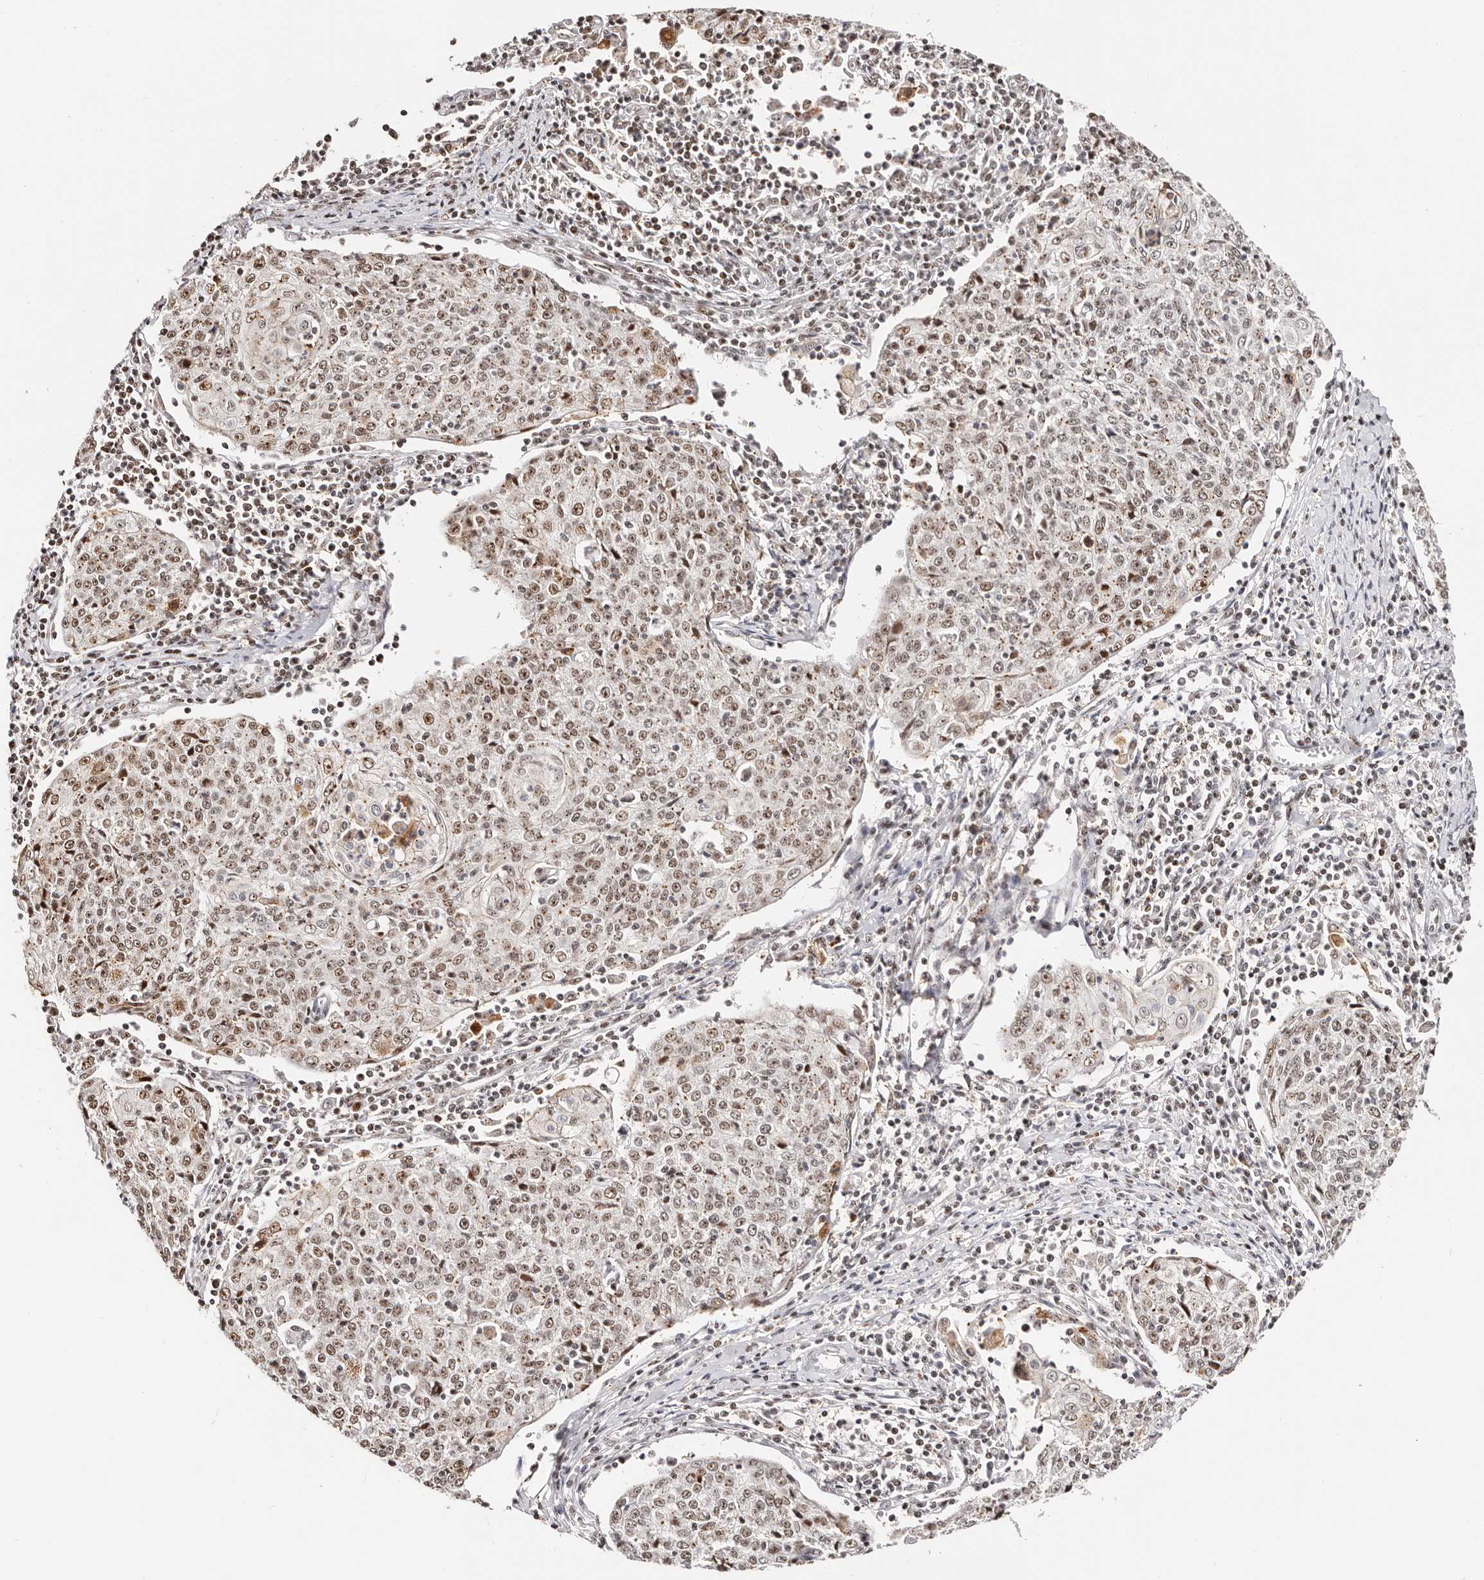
{"staining": {"intensity": "moderate", "quantity": ">75%", "location": "nuclear"}, "tissue": "cervical cancer", "cell_type": "Tumor cells", "image_type": "cancer", "snomed": [{"axis": "morphology", "description": "Squamous cell carcinoma, NOS"}, {"axis": "topography", "description": "Cervix"}], "caption": "This histopathology image demonstrates immunohistochemistry (IHC) staining of human squamous cell carcinoma (cervical), with medium moderate nuclear positivity in about >75% of tumor cells.", "gene": "IQGAP3", "patient": {"sex": "female", "age": 48}}